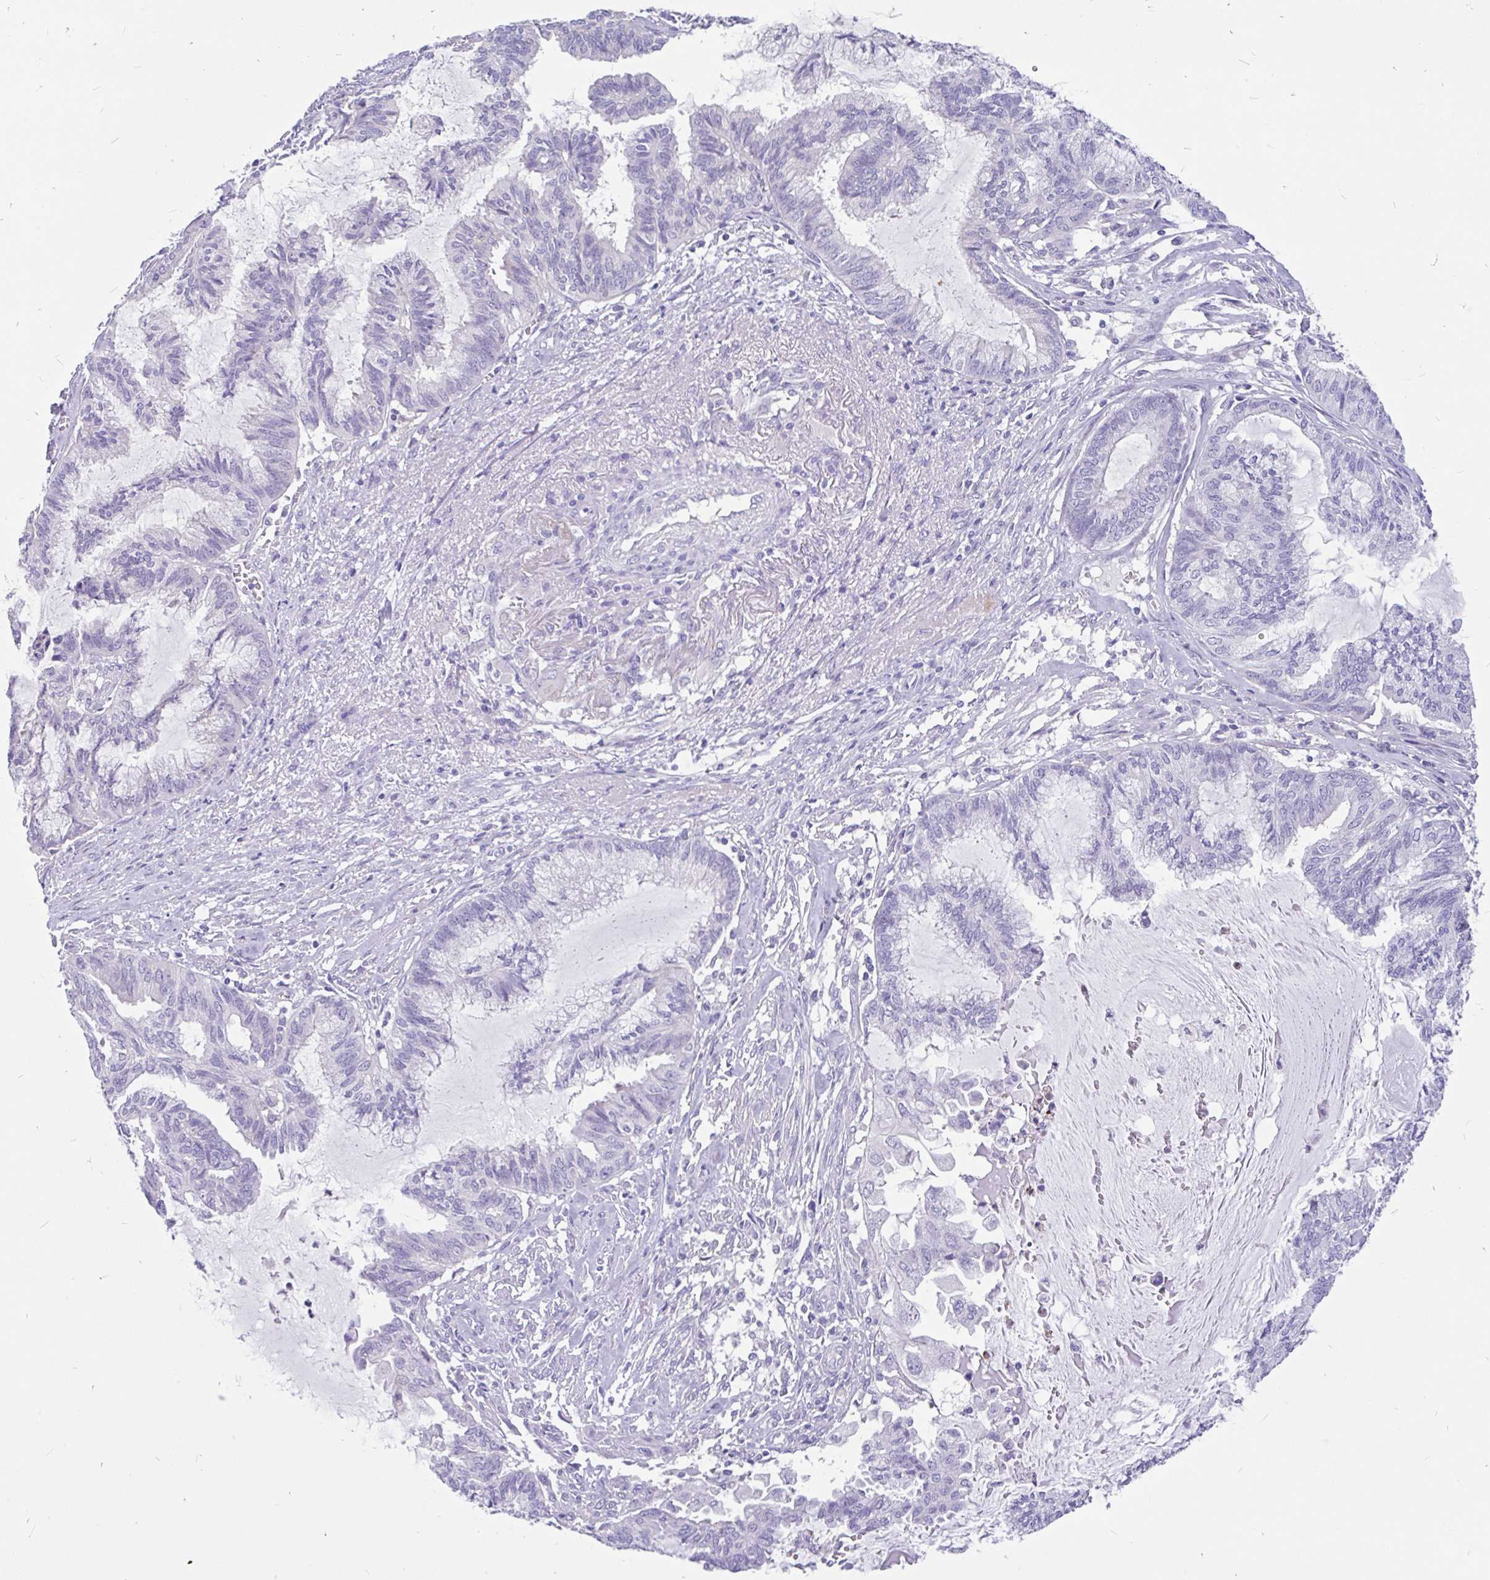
{"staining": {"intensity": "negative", "quantity": "none", "location": "none"}, "tissue": "endometrial cancer", "cell_type": "Tumor cells", "image_type": "cancer", "snomed": [{"axis": "morphology", "description": "Adenocarcinoma, NOS"}, {"axis": "topography", "description": "Endometrium"}], "caption": "Immunohistochemistry histopathology image of endometrial cancer stained for a protein (brown), which shows no expression in tumor cells.", "gene": "KIAA2013", "patient": {"sex": "female", "age": 86}}